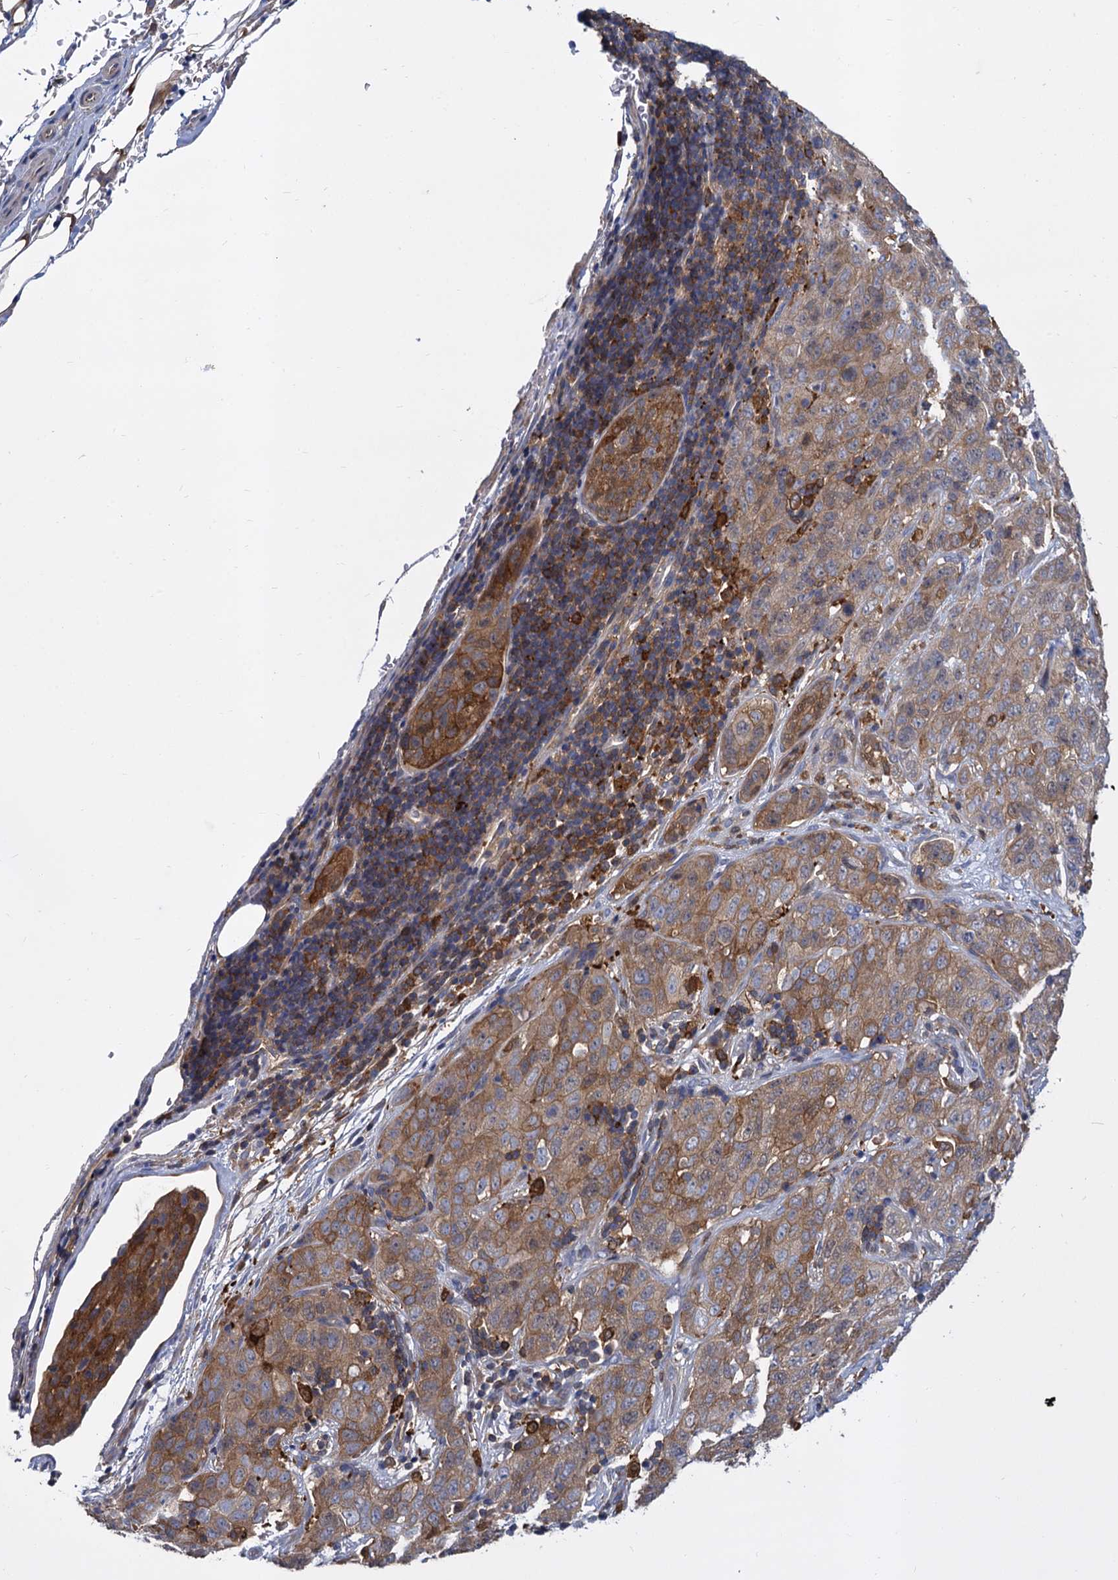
{"staining": {"intensity": "moderate", "quantity": ">75%", "location": "cytoplasmic/membranous"}, "tissue": "stomach cancer", "cell_type": "Tumor cells", "image_type": "cancer", "snomed": [{"axis": "morphology", "description": "Normal tissue, NOS"}, {"axis": "morphology", "description": "Adenocarcinoma, NOS"}, {"axis": "topography", "description": "Lymph node"}, {"axis": "topography", "description": "Stomach"}], "caption": "A high-resolution micrograph shows immunohistochemistry staining of stomach cancer, which shows moderate cytoplasmic/membranous staining in approximately >75% of tumor cells. The staining is performed using DAB brown chromogen to label protein expression. The nuclei are counter-stained blue using hematoxylin.", "gene": "GCLC", "patient": {"sex": "male", "age": 48}}